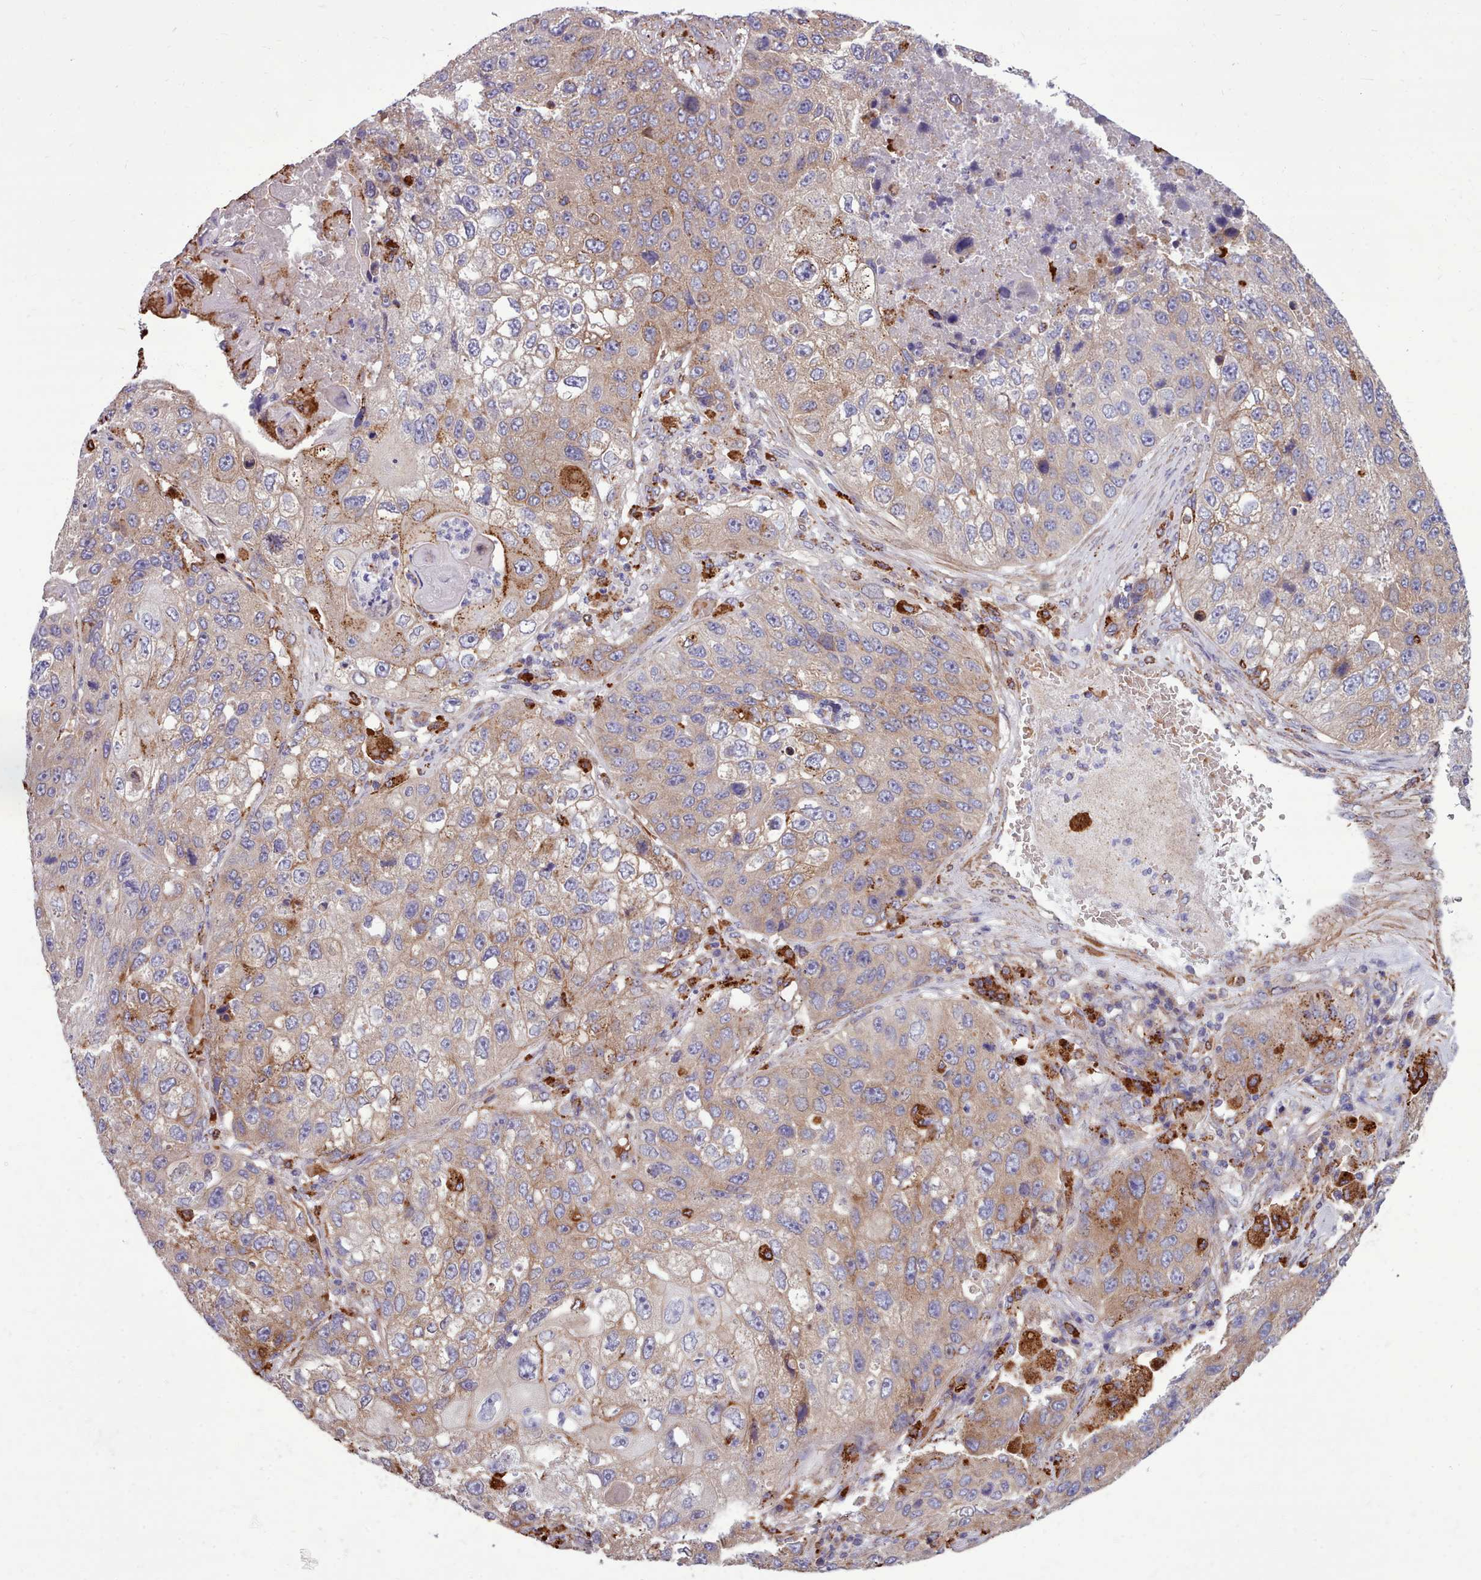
{"staining": {"intensity": "moderate", "quantity": "25%-75%", "location": "cytoplasmic/membranous"}, "tissue": "lung cancer", "cell_type": "Tumor cells", "image_type": "cancer", "snomed": [{"axis": "morphology", "description": "Squamous cell carcinoma, NOS"}, {"axis": "topography", "description": "Lung"}], "caption": "Immunohistochemistry (IHC) of lung squamous cell carcinoma exhibits medium levels of moderate cytoplasmic/membranous staining in about 25%-75% of tumor cells. The staining was performed using DAB to visualize the protein expression in brown, while the nuclei were stained in blue with hematoxylin (Magnification: 20x).", "gene": "PACSIN3", "patient": {"sex": "male", "age": 61}}